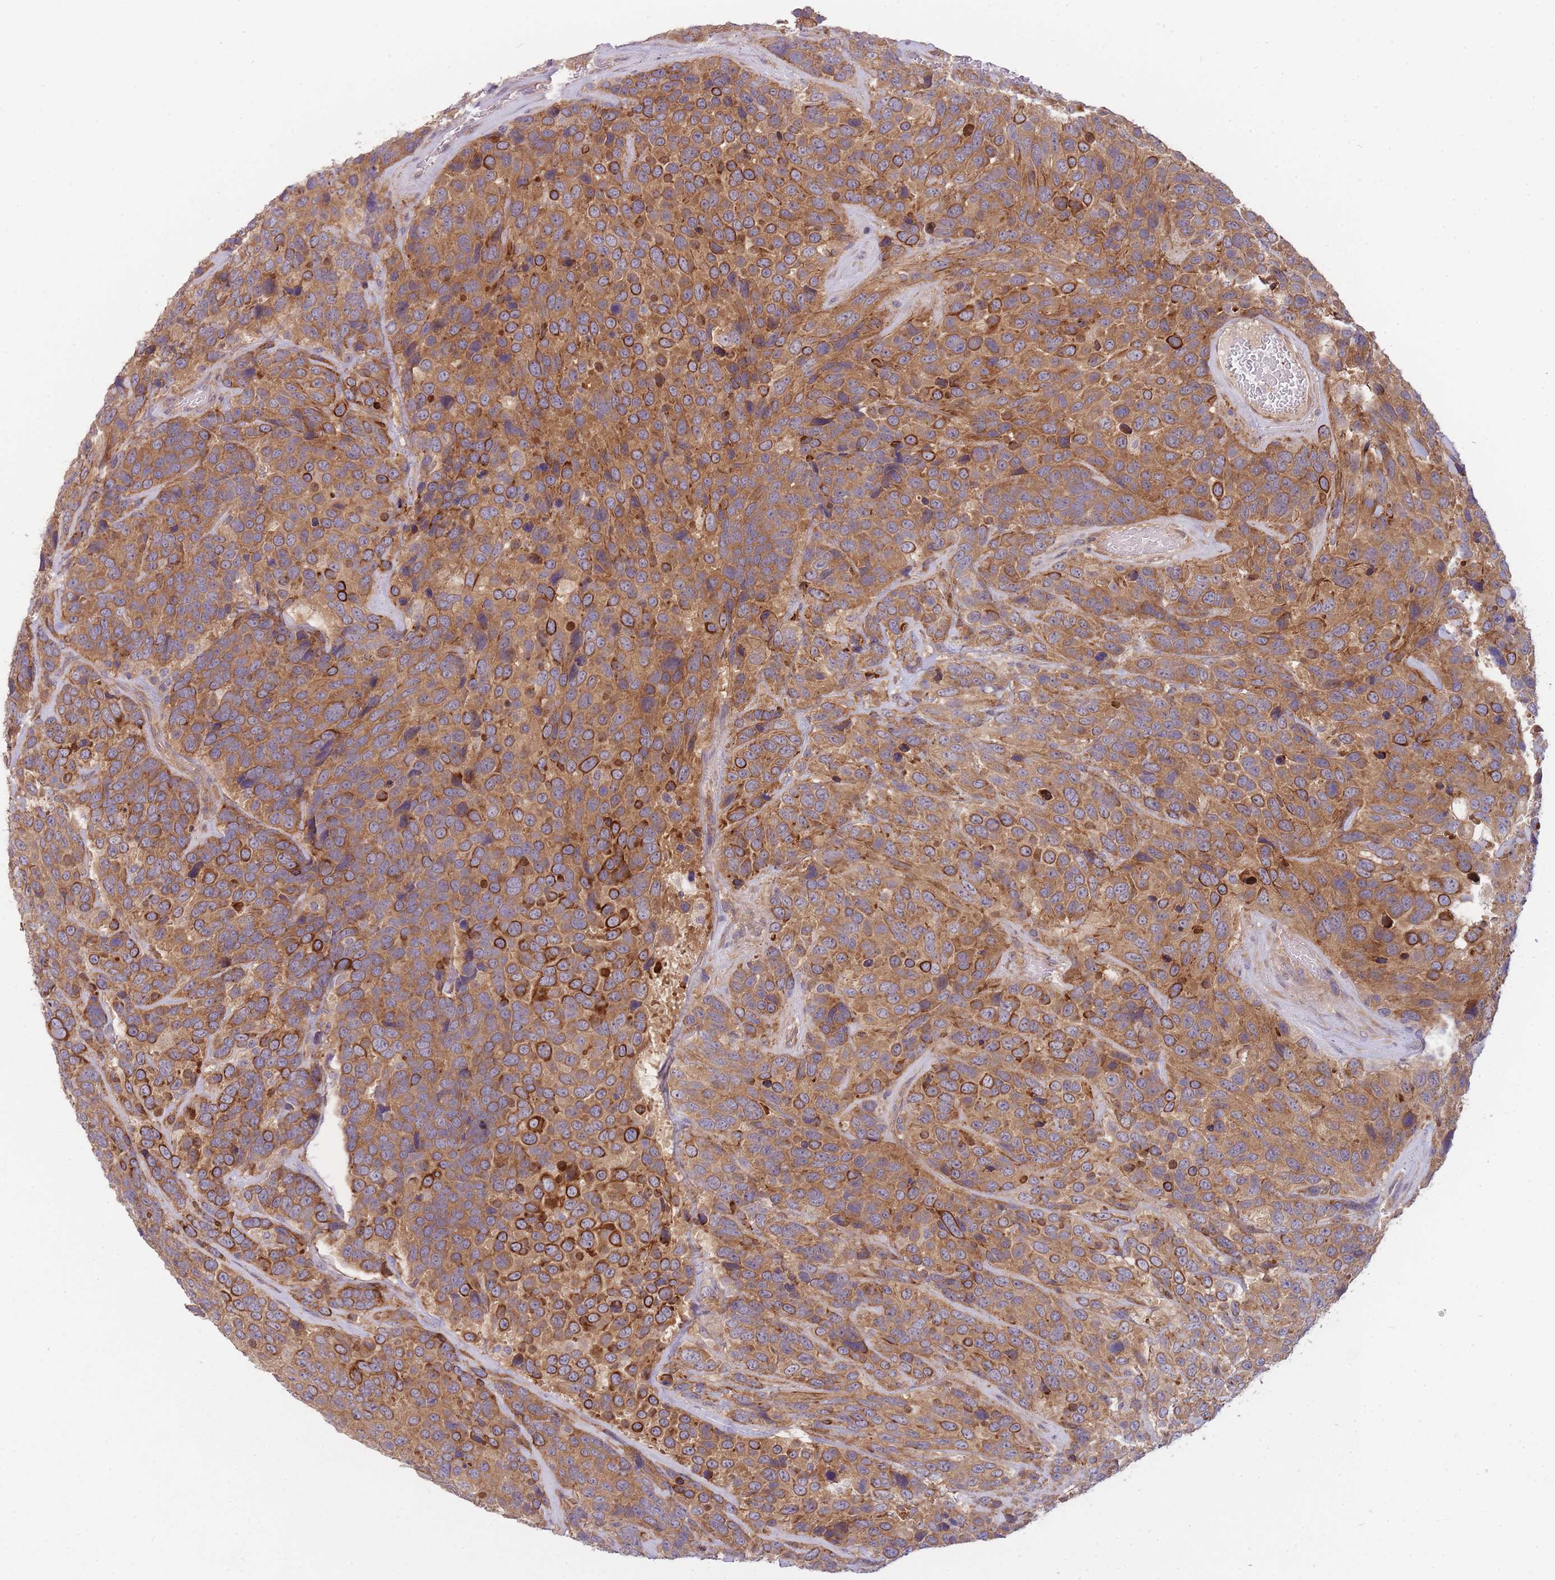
{"staining": {"intensity": "moderate", "quantity": ">75%", "location": "cytoplasmic/membranous"}, "tissue": "urothelial cancer", "cell_type": "Tumor cells", "image_type": "cancer", "snomed": [{"axis": "morphology", "description": "Urothelial carcinoma, High grade"}, {"axis": "topography", "description": "Urinary bladder"}], "caption": "Protein expression analysis of human high-grade urothelial carcinoma reveals moderate cytoplasmic/membranous expression in approximately >75% of tumor cells.", "gene": "PFDN6", "patient": {"sex": "female", "age": 70}}